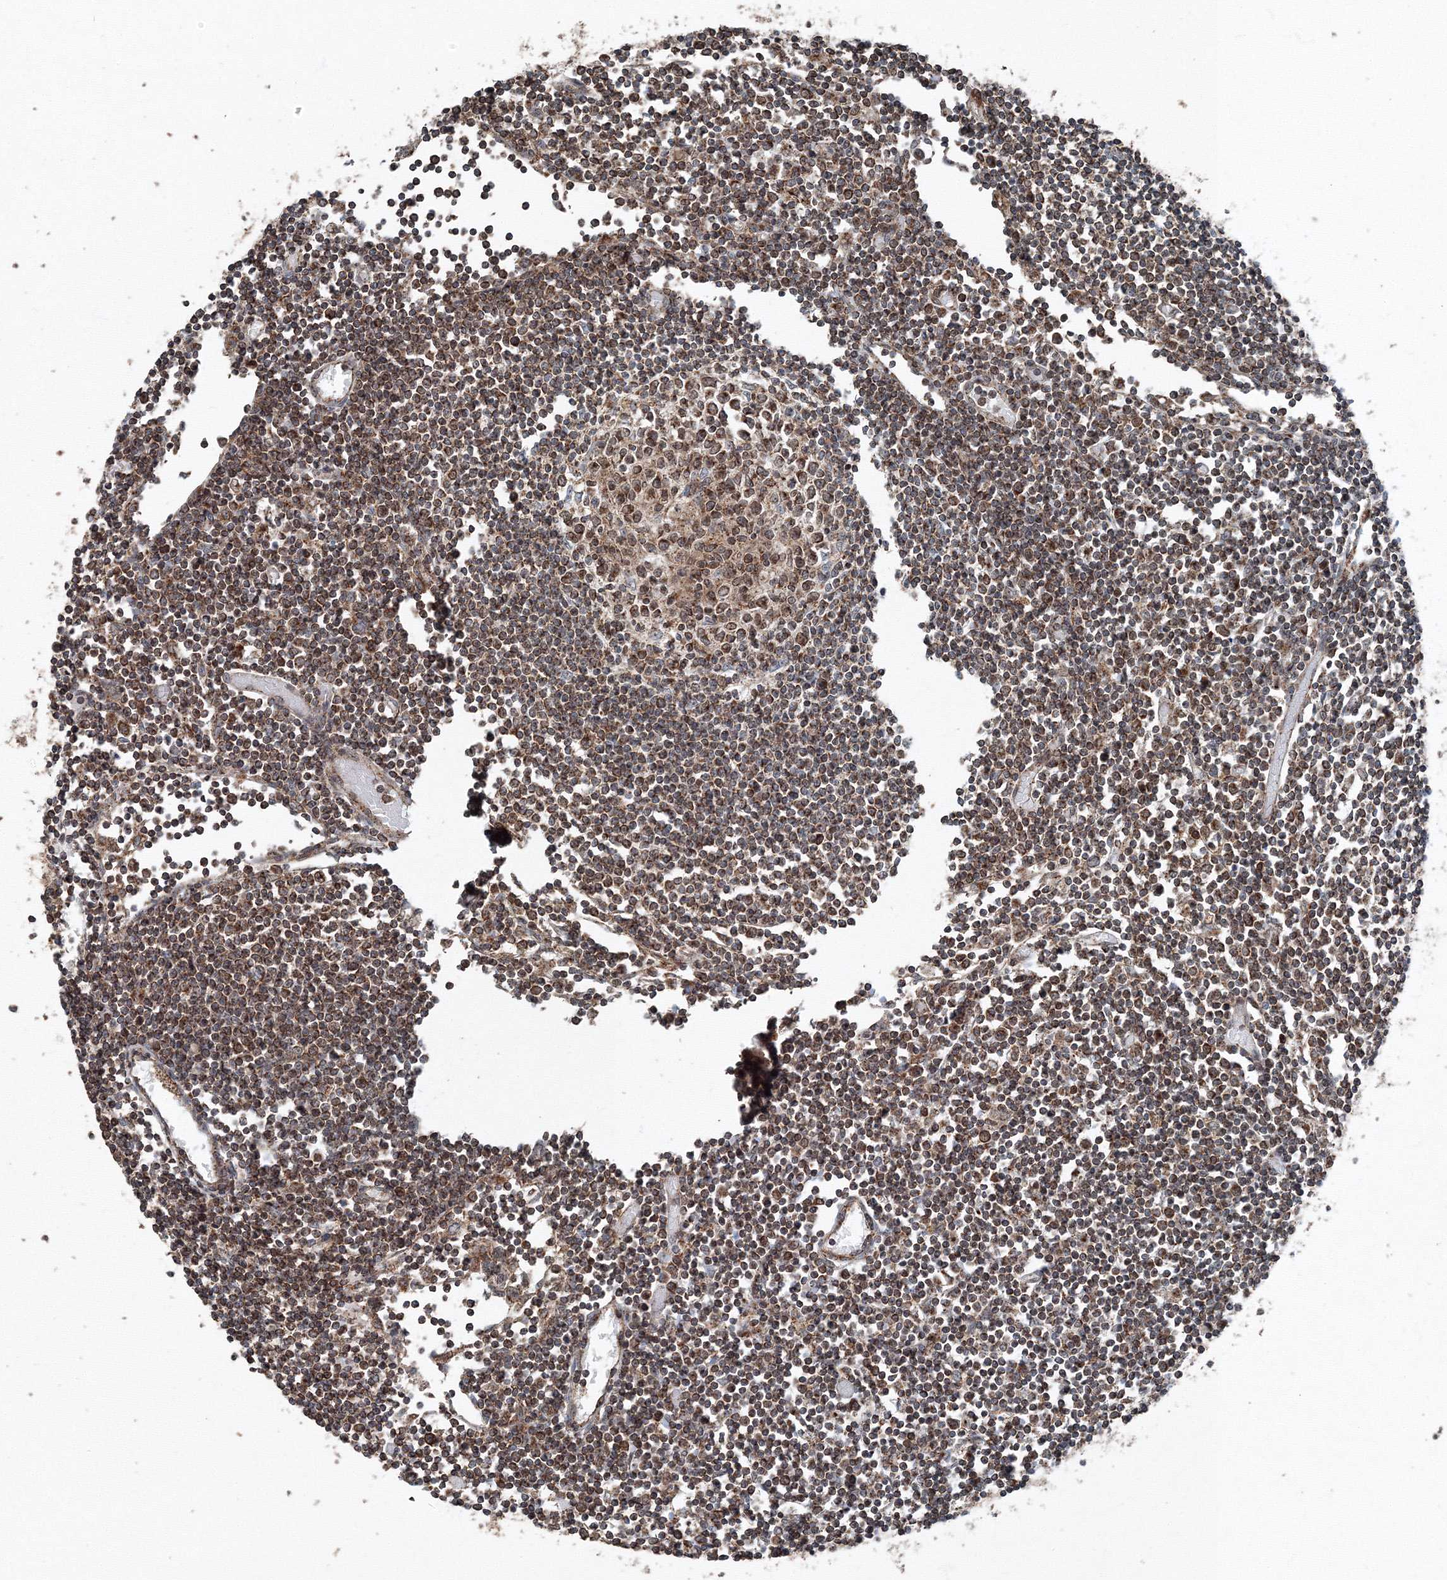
{"staining": {"intensity": "strong", "quantity": ">75%", "location": "cytoplasmic/membranous"}, "tissue": "lymph node", "cell_type": "Germinal center cells", "image_type": "normal", "snomed": [{"axis": "morphology", "description": "Normal tissue, NOS"}, {"axis": "topography", "description": "Lymph node"}], "caption": "This histopathology image shows benign lymph node stained with IHC to label a protein in brown. The cytoplasmic/membranous of germinal center cells show strong positivity for the protein. Nuclei are counter-stained blue.", "gene": "AASDH", "patient": {"sex": "female", "age": 11}}